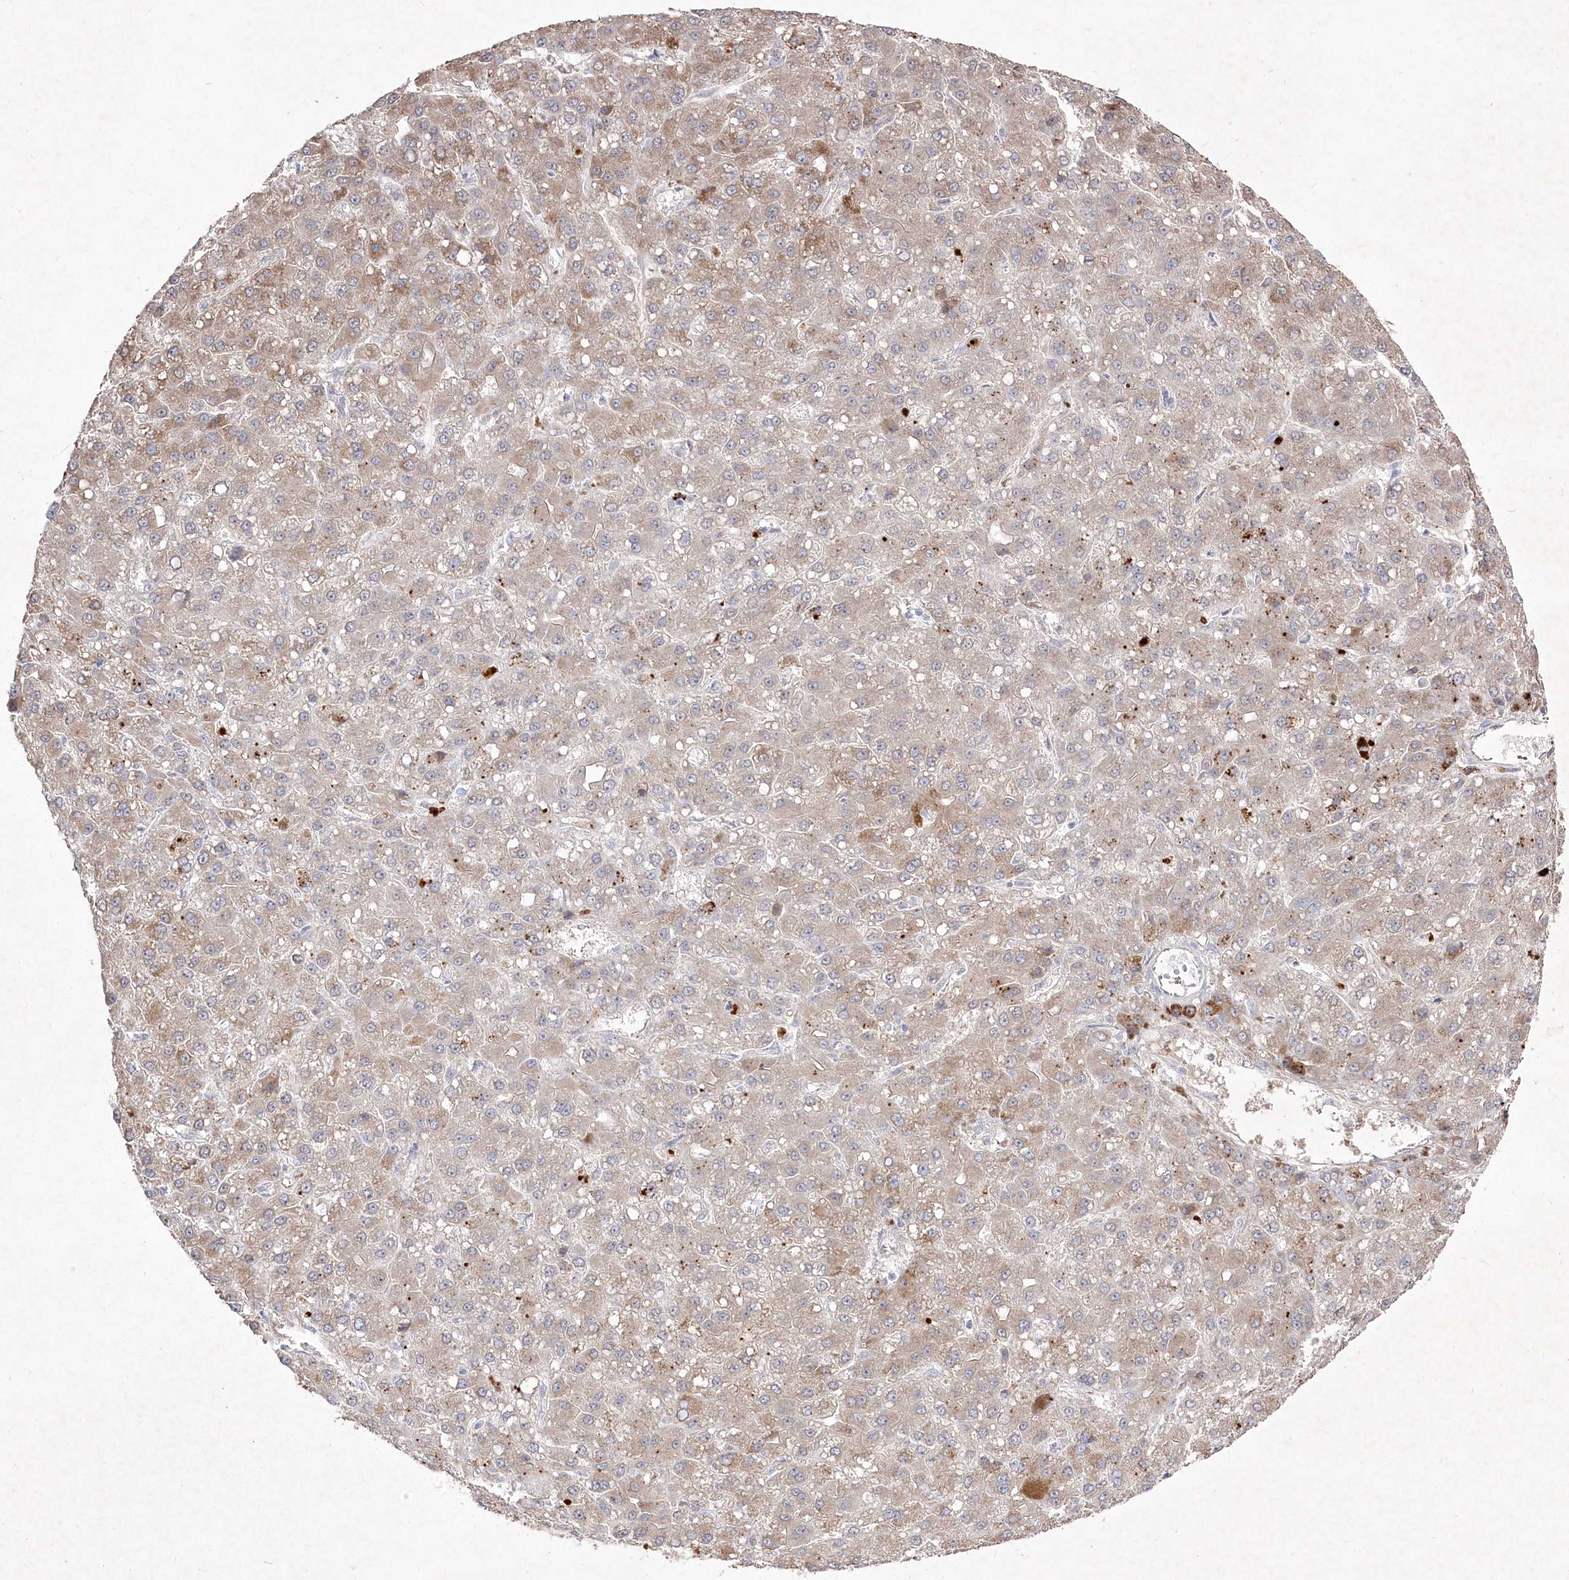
{"staining": {"intensity": "moderate", "quantity": "25%-75%", "location": "cytoplasmic/membranous"}, "tissue": "liver cancer", "cell_type": "Tumor cells", "image_type": "cancer", "snomed": [{"axis": "morphology", "description": "Carcinoma, Hepatocellular, NOS"}, {"axis": "topography", "description": "Liver"}], "caption": "Tumor cells reveal medium levels of moderate cytoplasmic/membranous expression in approximately 25%-75% of cells in human liver cancer (hepatocellular carcinoma).", "gene": "TGFBRAP1", "patient": {"sex": "male", "age": 67}}